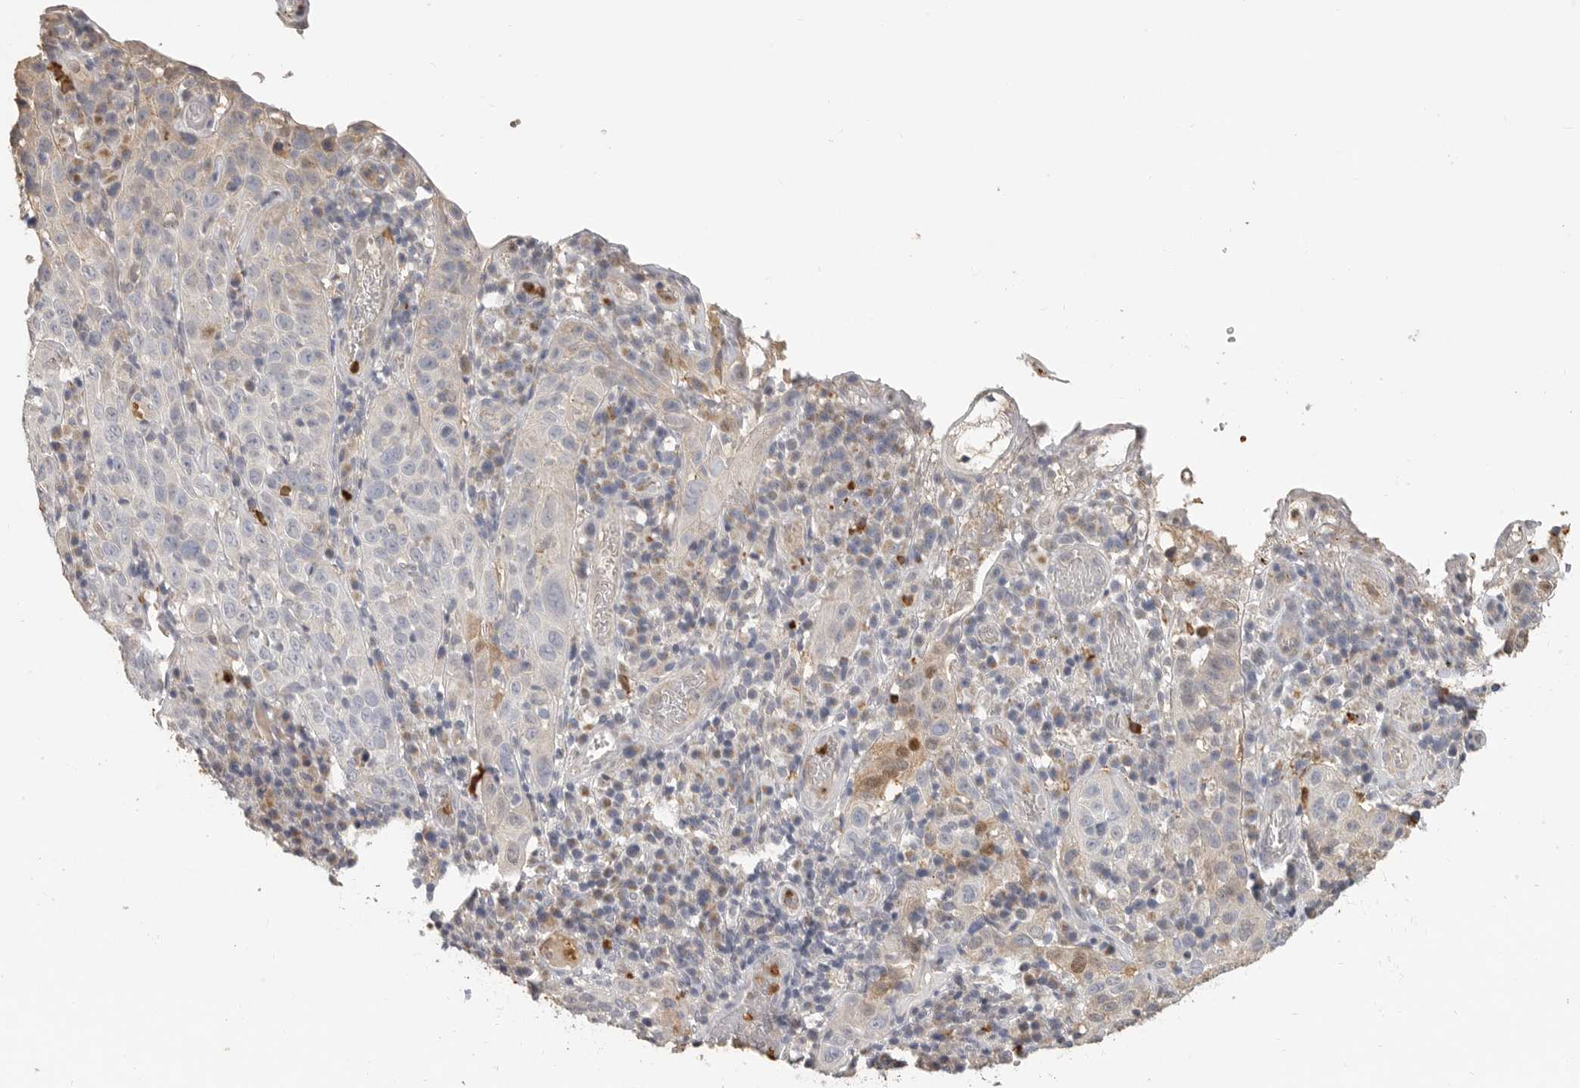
{"staining": {"intensity": "negative", "quantity": "none", "location": "none"}, "tissue": "cervical cancer", "cell_type": "Tumor cells", "image_type": "cancer", "snomed": [{"axis": "morphology", "description": "Squamous cell carcinoma, NOS"}, {"axis": "topography", "description": "Cervix"}], "caption": "This is an immunohistochemistry (IHC) photomicrograph of human squamous cell carcinoma (cervical). There is no expression in tumor cells.", "gene": "LTBR", "patient": {"sex": "female", "age": 46}}